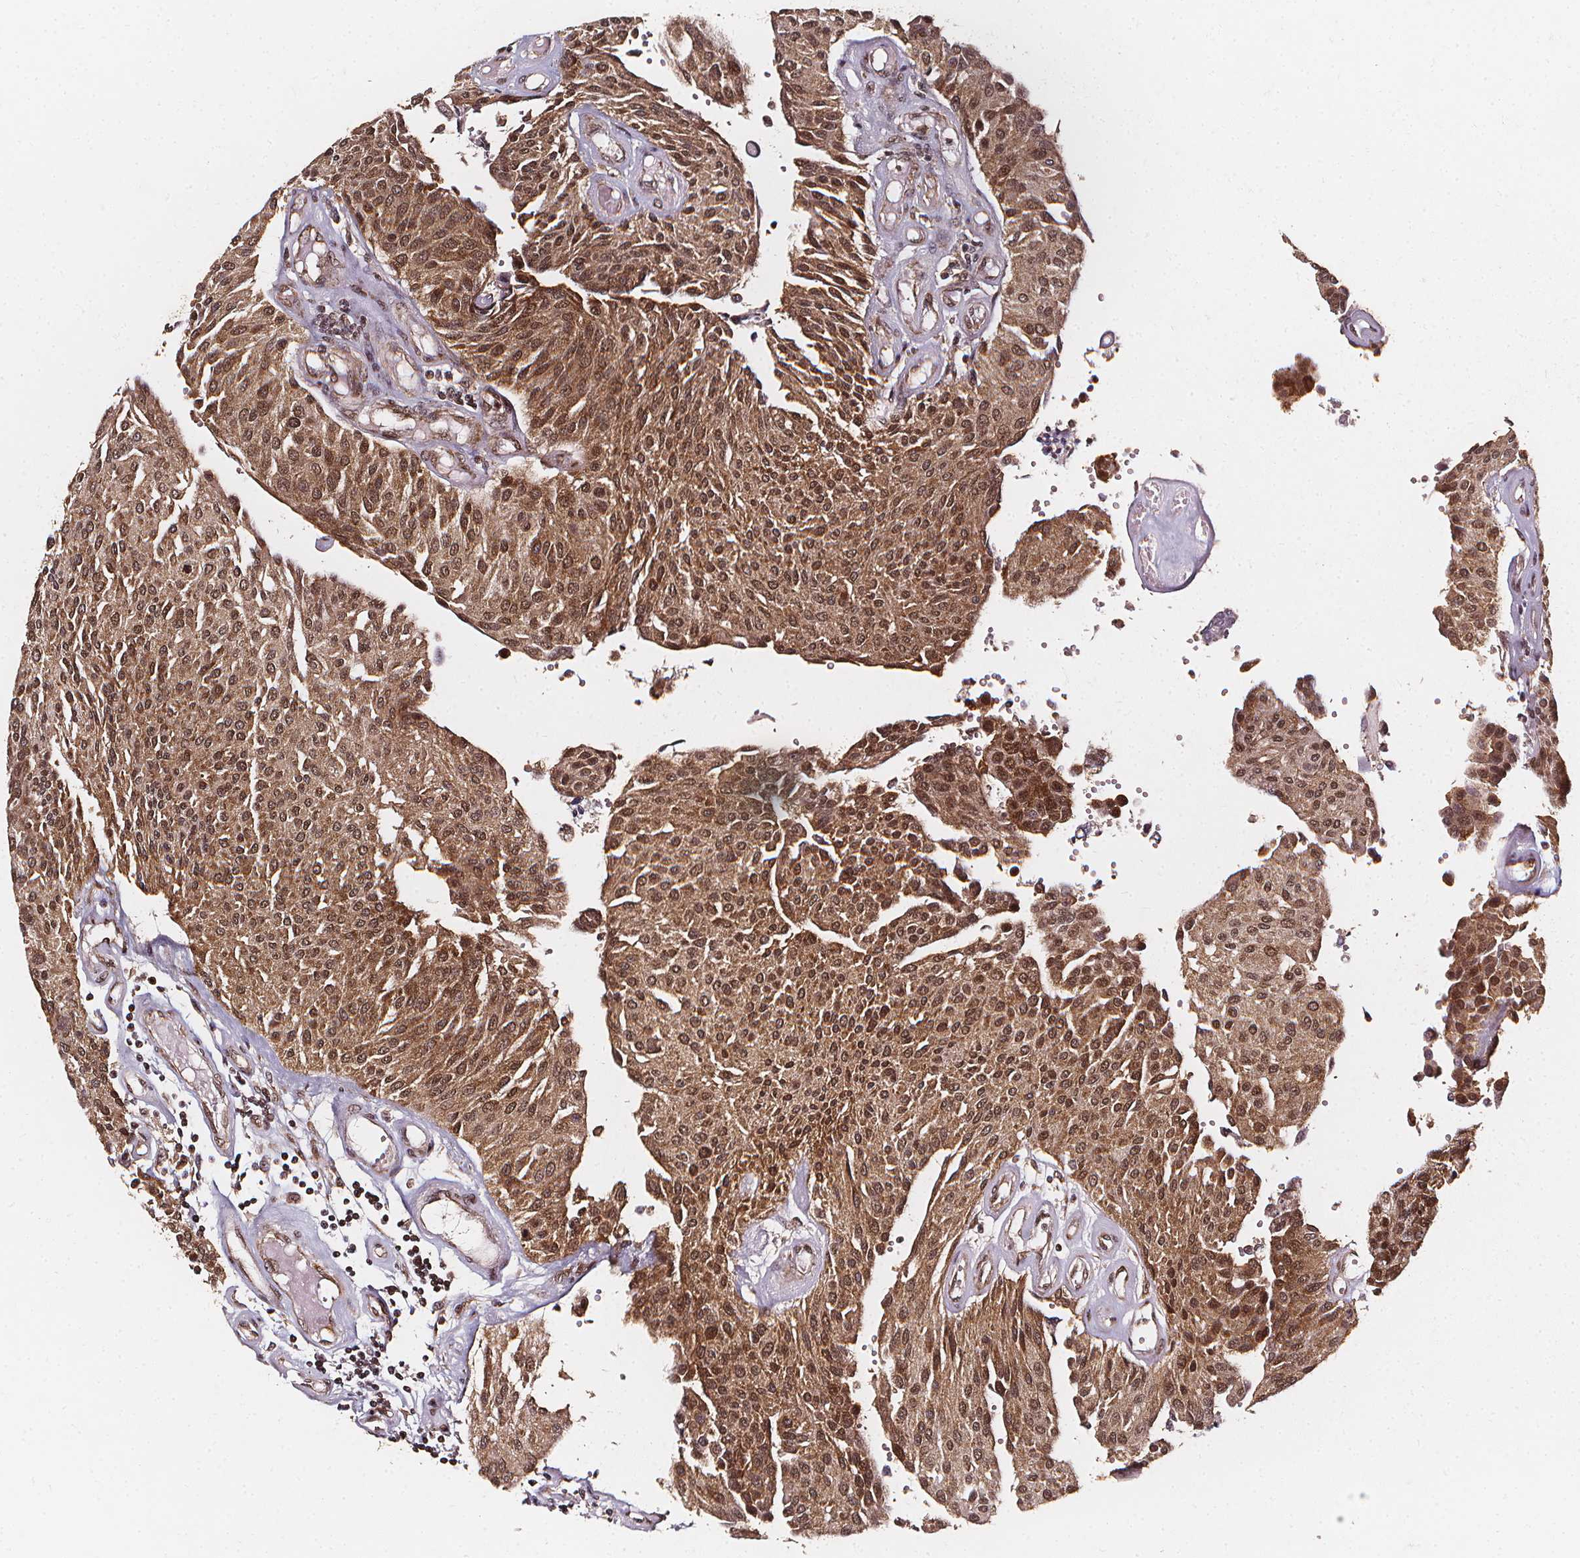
{"staining": {"intensity": "moderate", "quantity": ">75%", "location": "cytoplasmic/membranous,nuclear"}, "tissue": "urothelial cancer", "cell_type": "Tumor cells", "image_type": "cancer", "snomed": [{"axis": "morphology", "description": "Urothelial carcinoma, NOS"}, {"axis": "topography", "description": "Urinary bladder"}], "caption": "Immunohistochemical staining of human urothelial cancer displays medium levels of moderate cytoplasmic/membranous and nuclear staining in approximately >75% of tumor cells.", "gene": "SMN1", "patient": {"sex": "male", "age": 55}}